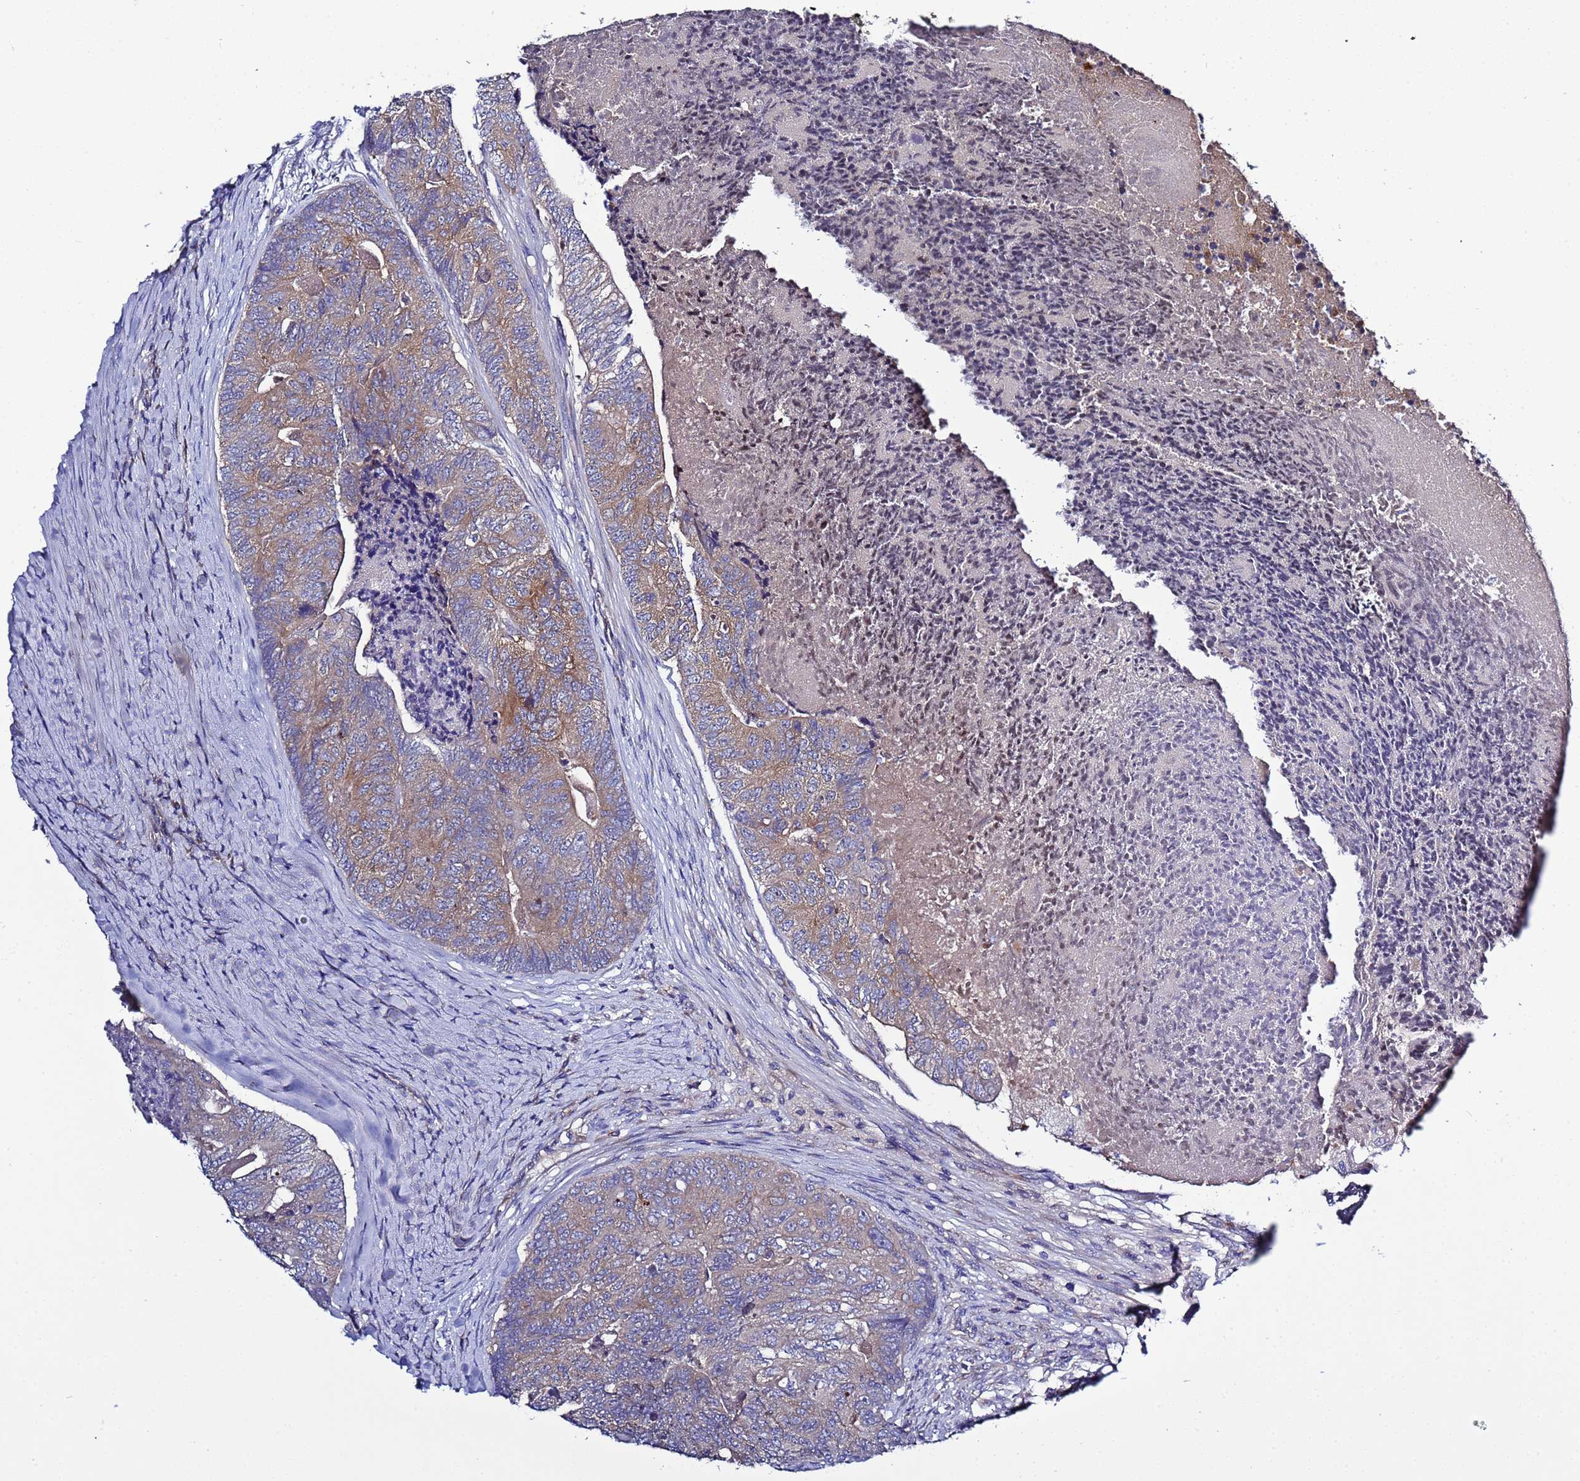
{"staining": {"intensity": "moderate", "quantity": ">75%", "location": "cytoplasmic/membranous"}, "tissue": "colorectal cancer", "cell_type": "Tumor cells", "image_type": "cancer", "snomed": [{"axis": "morphology", "description": "Adenocarcinoma, NOS"}, {"axis": "topography", "description": "Colon"}], "caption": "Colorectal cancer (adenocarcinoma) stained with a brown dye reveals moderate cytoplasmic/membranous positive staining in approximately >75% of tumor cells.", "gene": "RC3H2", "patient": {"sex": "female", "age": 67}}